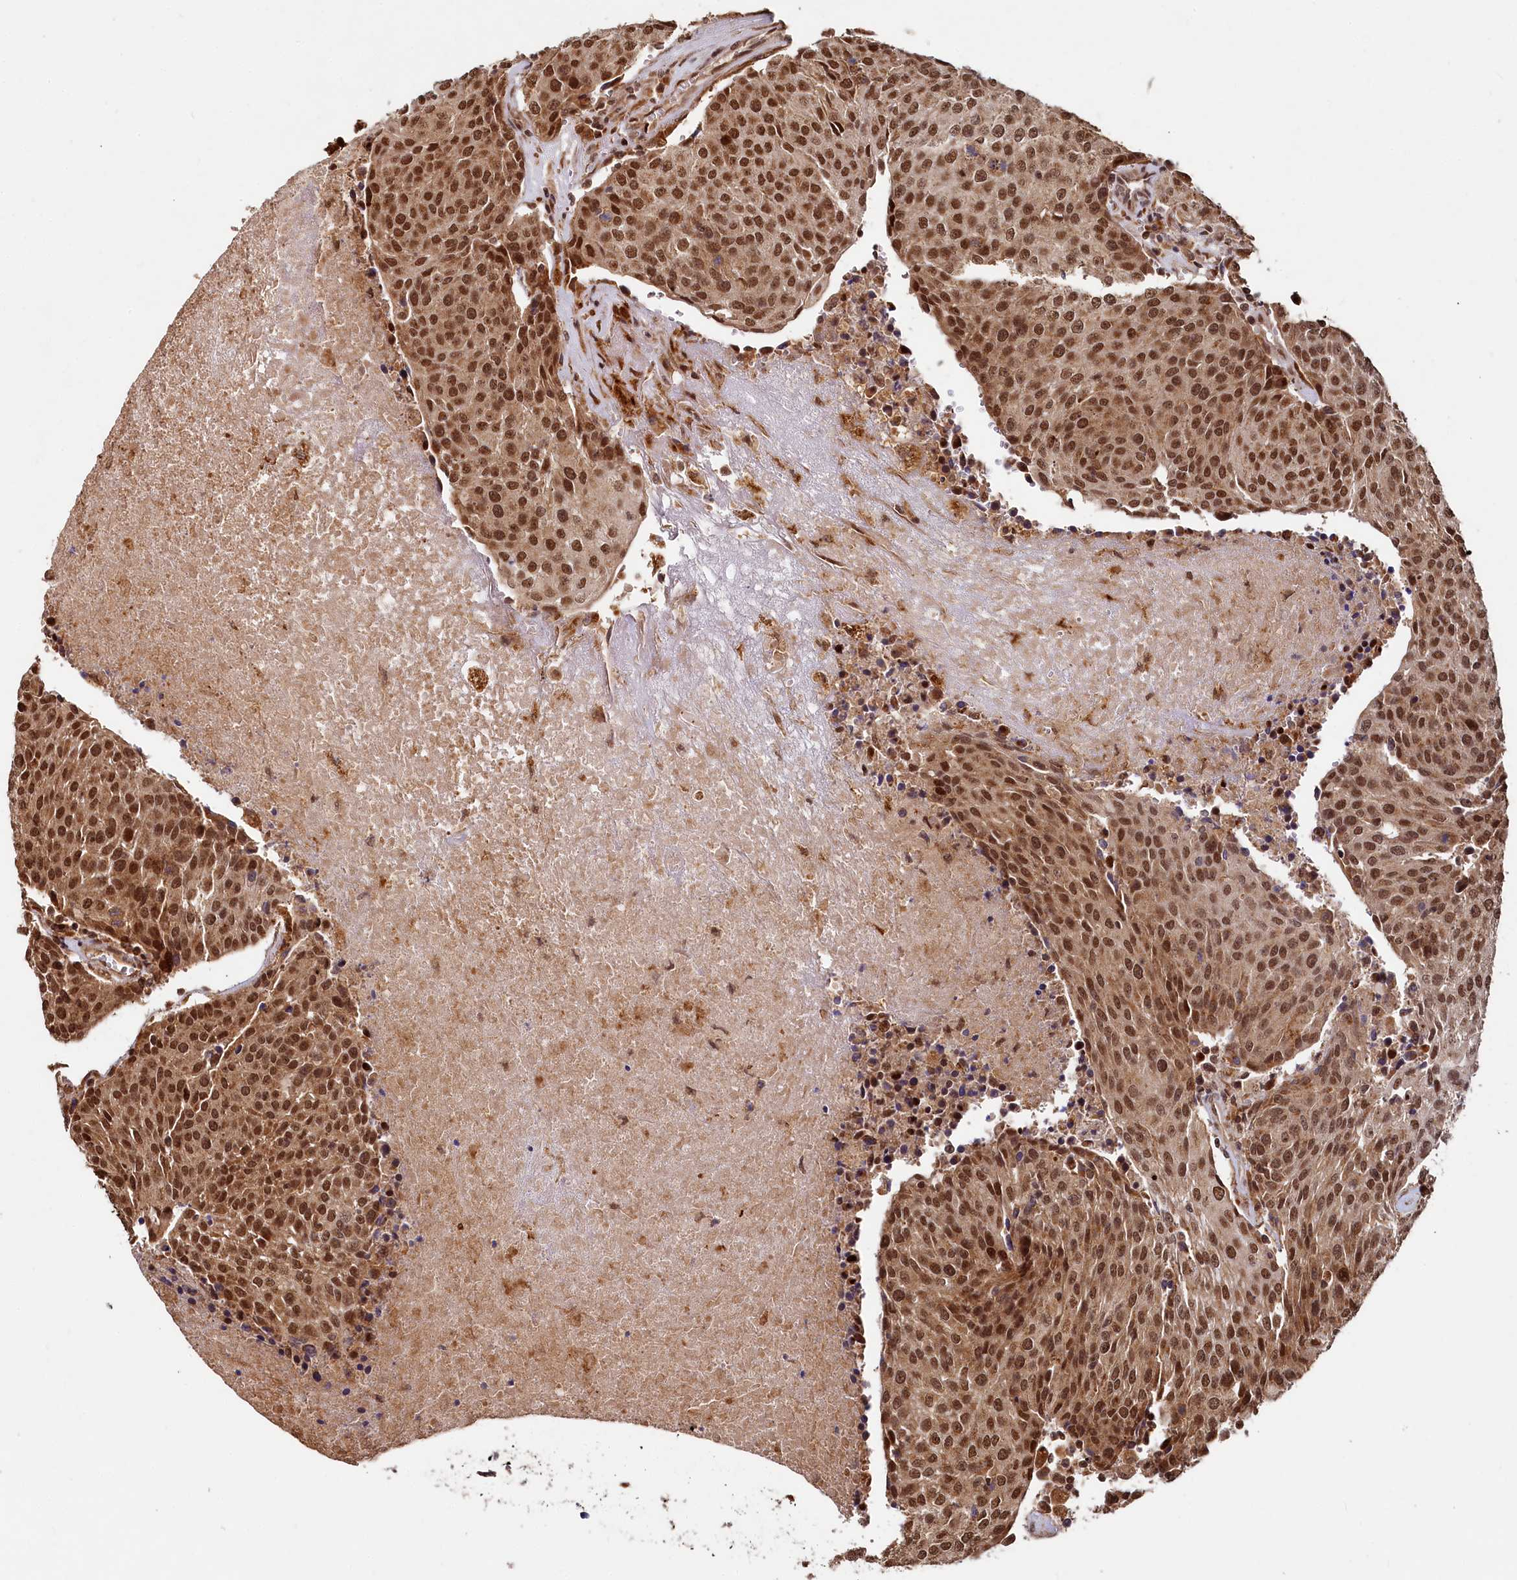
{"staining": {"intensity": "strong", "quantity": ">75%", "location": "nuclear"}, "tissue": "urothelial cancer", "cell_type": "Tumor cells", "image_type": "cancer", "snomed": [{"axis": "morphology", "description": "Urothelial carcinoma, High grade"}, {"axis": "topography", "description": "Urinary bladder"}], "caption": "The immunohistochemical stain shows strong nuclear staining in tumor cells of high-grade urothelial carcinoma tissue.", "gene": "TRIM23", "patient": {"sex": "female", "age": 85}}